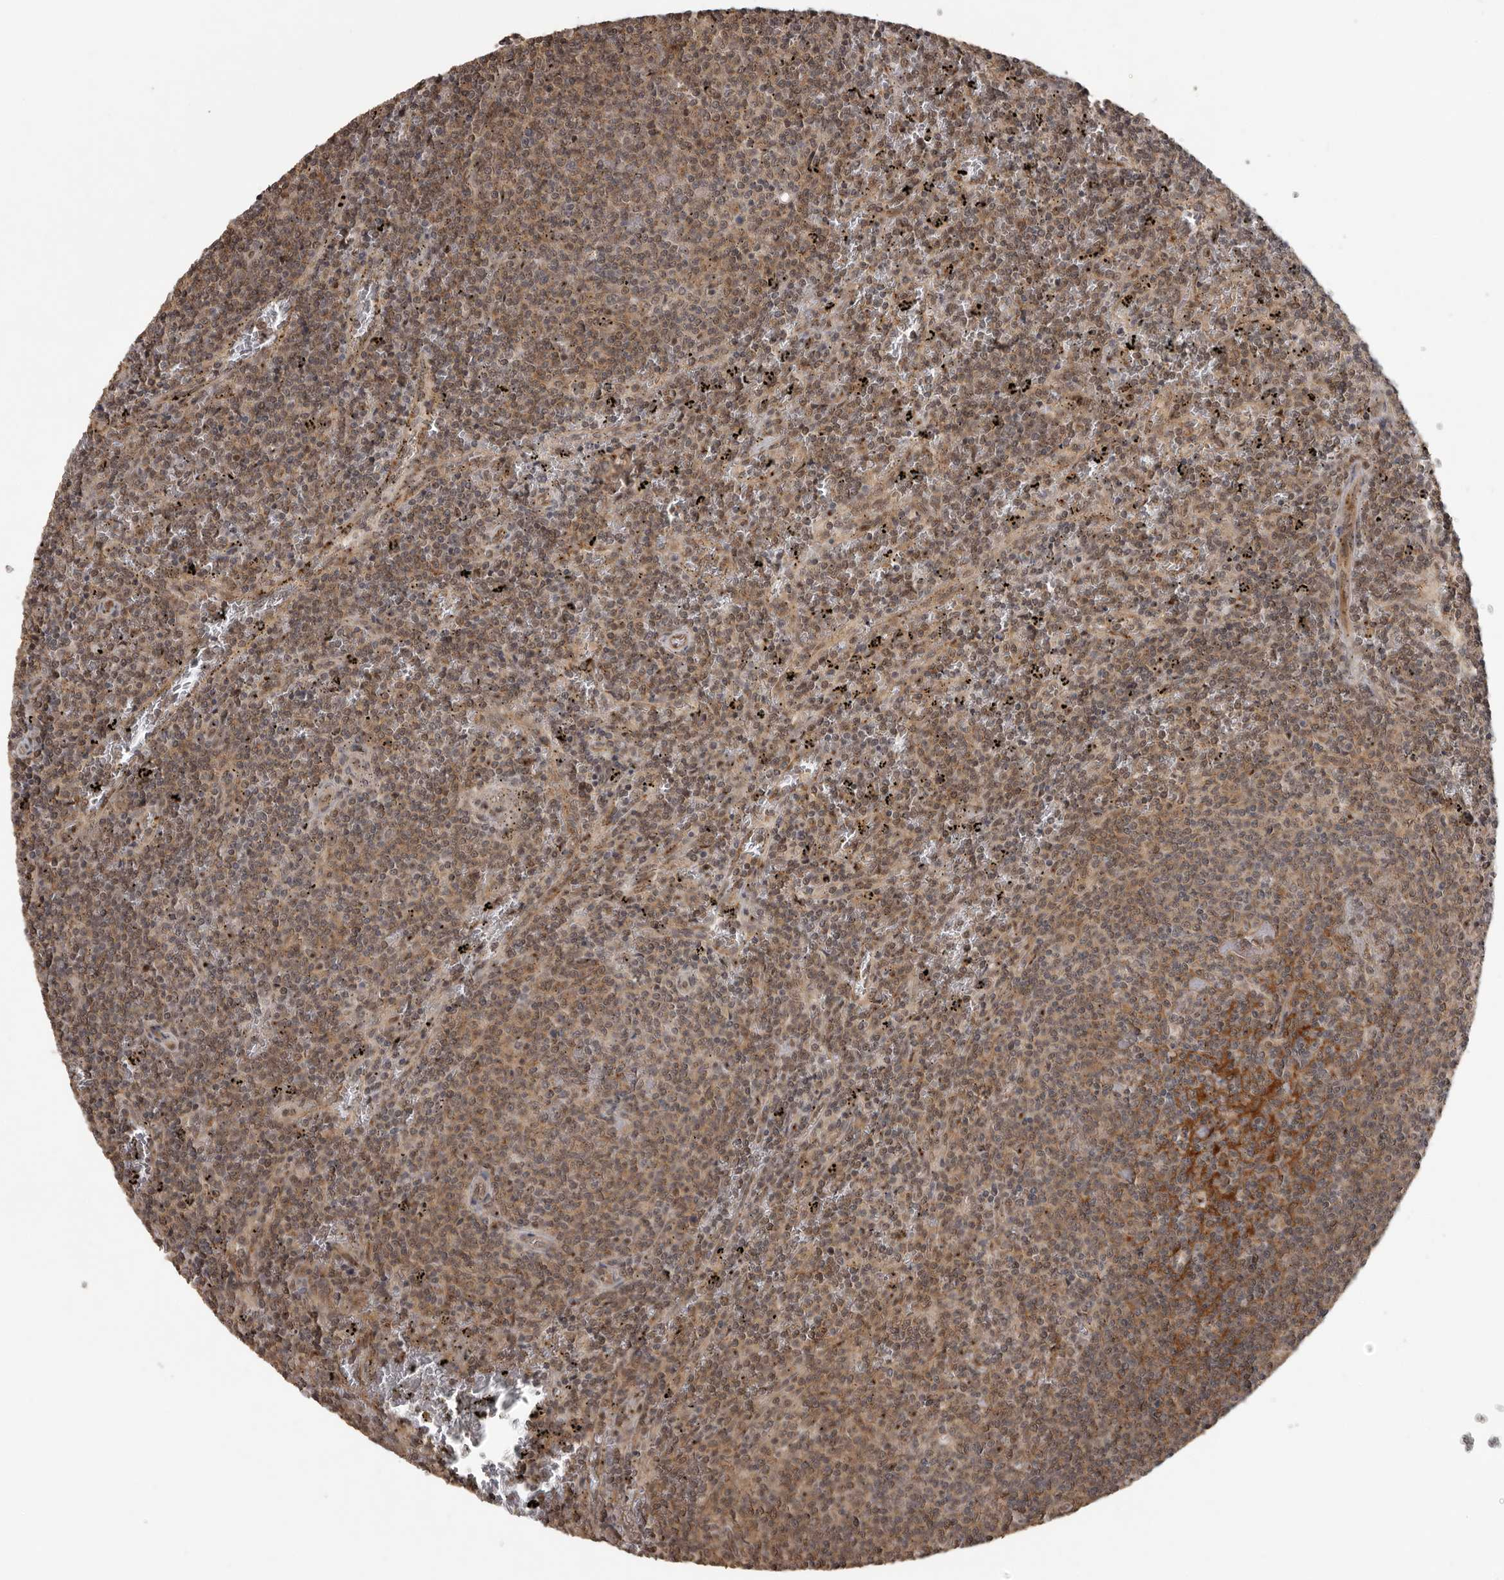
{"staining": {"intensity": "moderate", "quantity": ">75%", "location": "cytoplasmic/membranous,nuclear"}, "tissue": "lymphoma", "cell_type": "Tumor cells", "image_type": "cancer", "snomed": [{"axis": "morphology", "description": "Malignant lymphoma, non-Hodgkin's type, Low grade"}, {"axis": "topography", "description": "Spleen"}], "caption": "Protein expression analysis of low-grade malignant lymphoma, non-Hodgkin's type displays moderate cytoplasmic/membranous and nuclear positivity in approximately >75% of tumor cells.", "gene": "CEP350", "patient": {"sex": "female", "age": 50}}